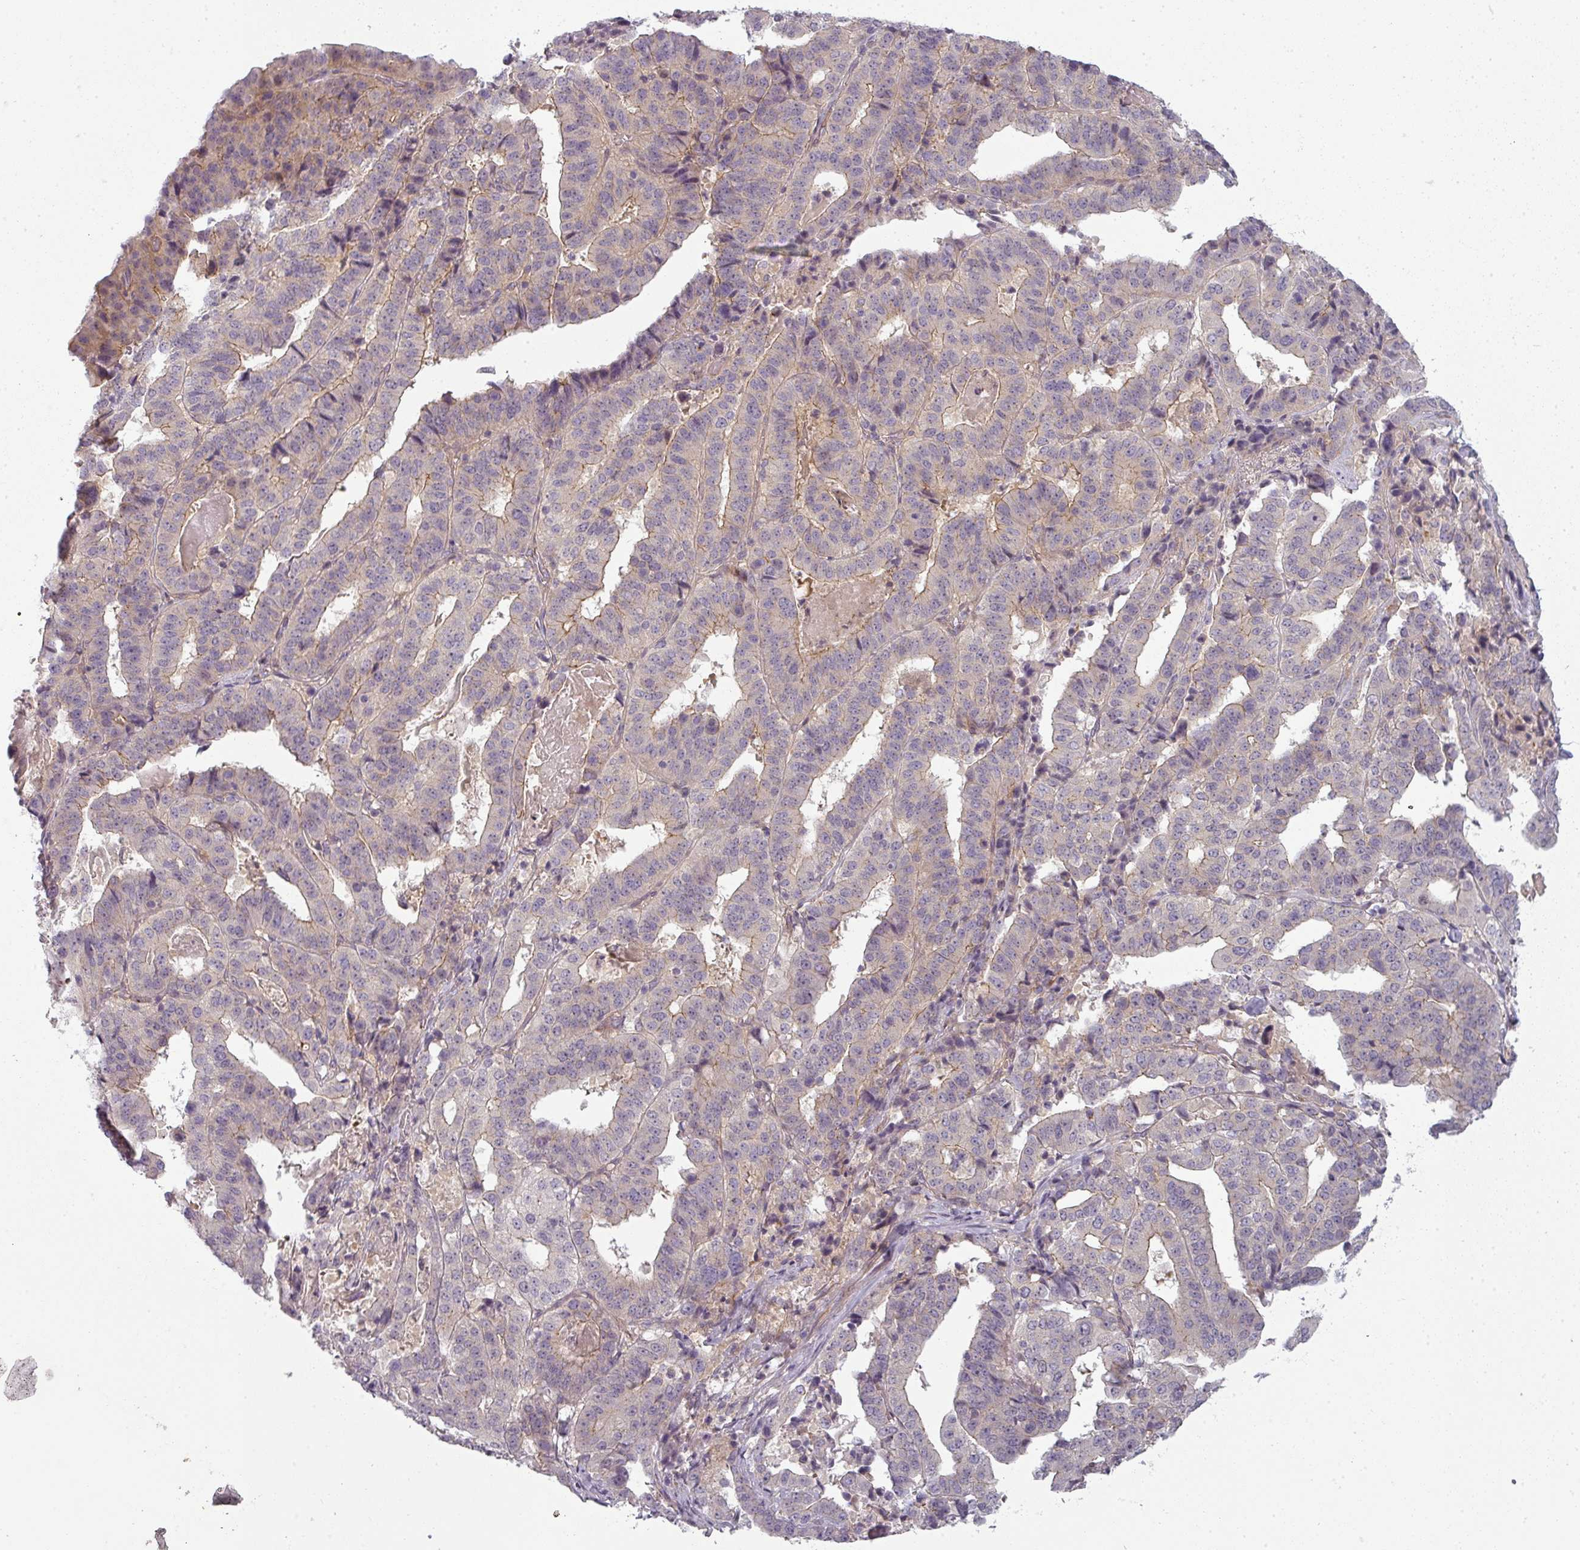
{"staining": {"intensity": "weak", "quantity": "<25%", "location": "cytoplasmic/membranous"}, "tissue": "stomach cancer", "cell_type": "Tumor cells", "image_type": "cancer", "snomed": [{"axis": "morphology", "description": "Adenocarcinoma, NOS"}, {"axis": "topography", "description": "Stomach"}], "caption": "Immunohistochemical staining of human stomach cancer demonstrates no significant positivity in tumor cells. The staining is performed using DAB brown chromogen with nuclei counter-stained in using hematoxylin.", "gene": "SLC16A9", "patient": {"sex": "male", "age": 48}}